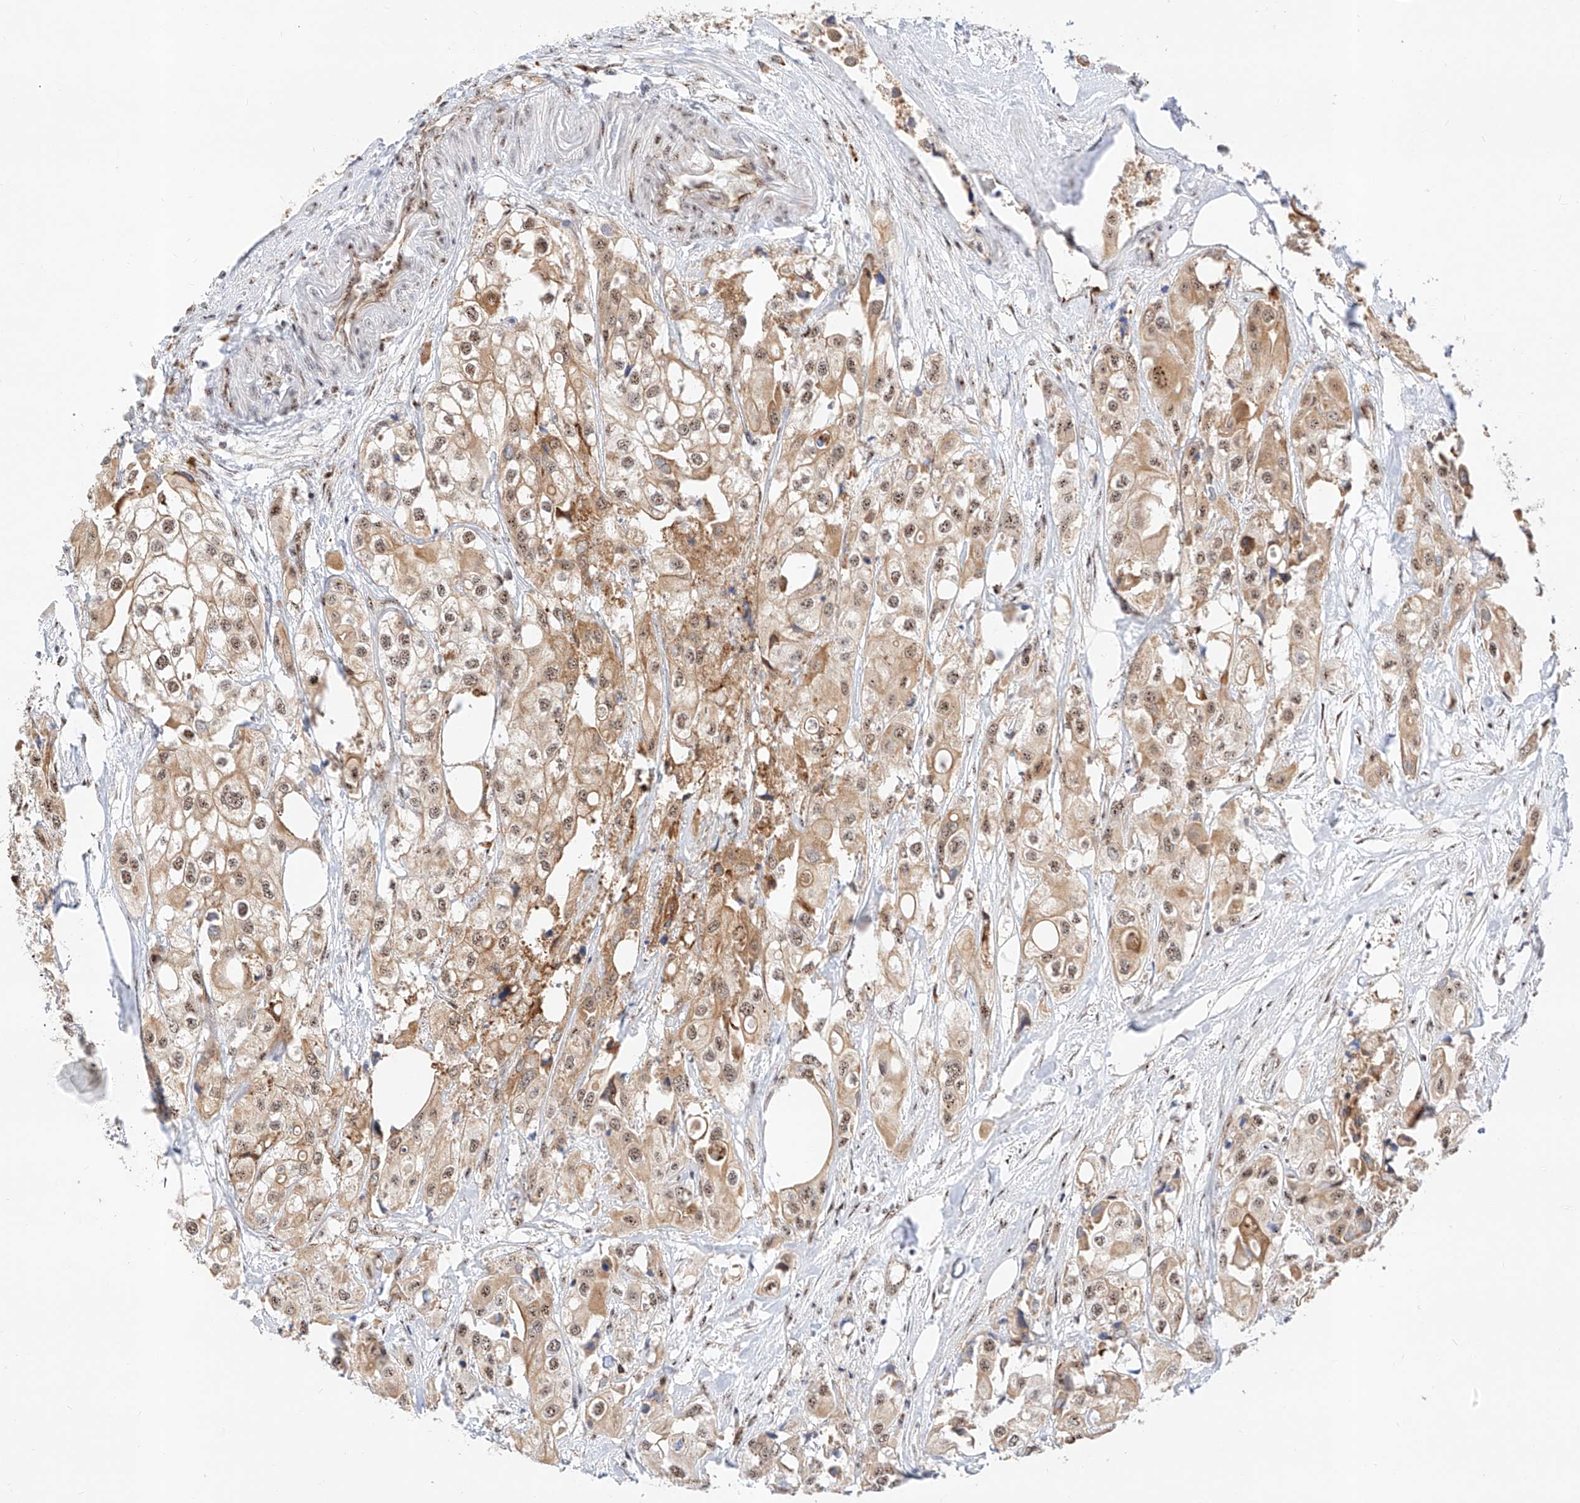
{"staining": {"intensity": "moderate", "quantity": ">75%", "location": "cytoplasmic/membranous,nuclear"}, "tissue": "urothelial cancer", "cell_type": "Tumor cells", "image_type": "cancer", "snomed": [{"axis": "morphology", "description": "Urothelial carcinoma, High grade"}, {"axis": "topography", "description": "Urinary bladder"}], "caption": "A micrograph of human urothelial cancer stained for a protein displays moderate cytoplasmic/membranous and nuclear brown staining in tumor cells.", "gene": "ATXN7L2", "patient": {"sex": "male", "age": 64}}